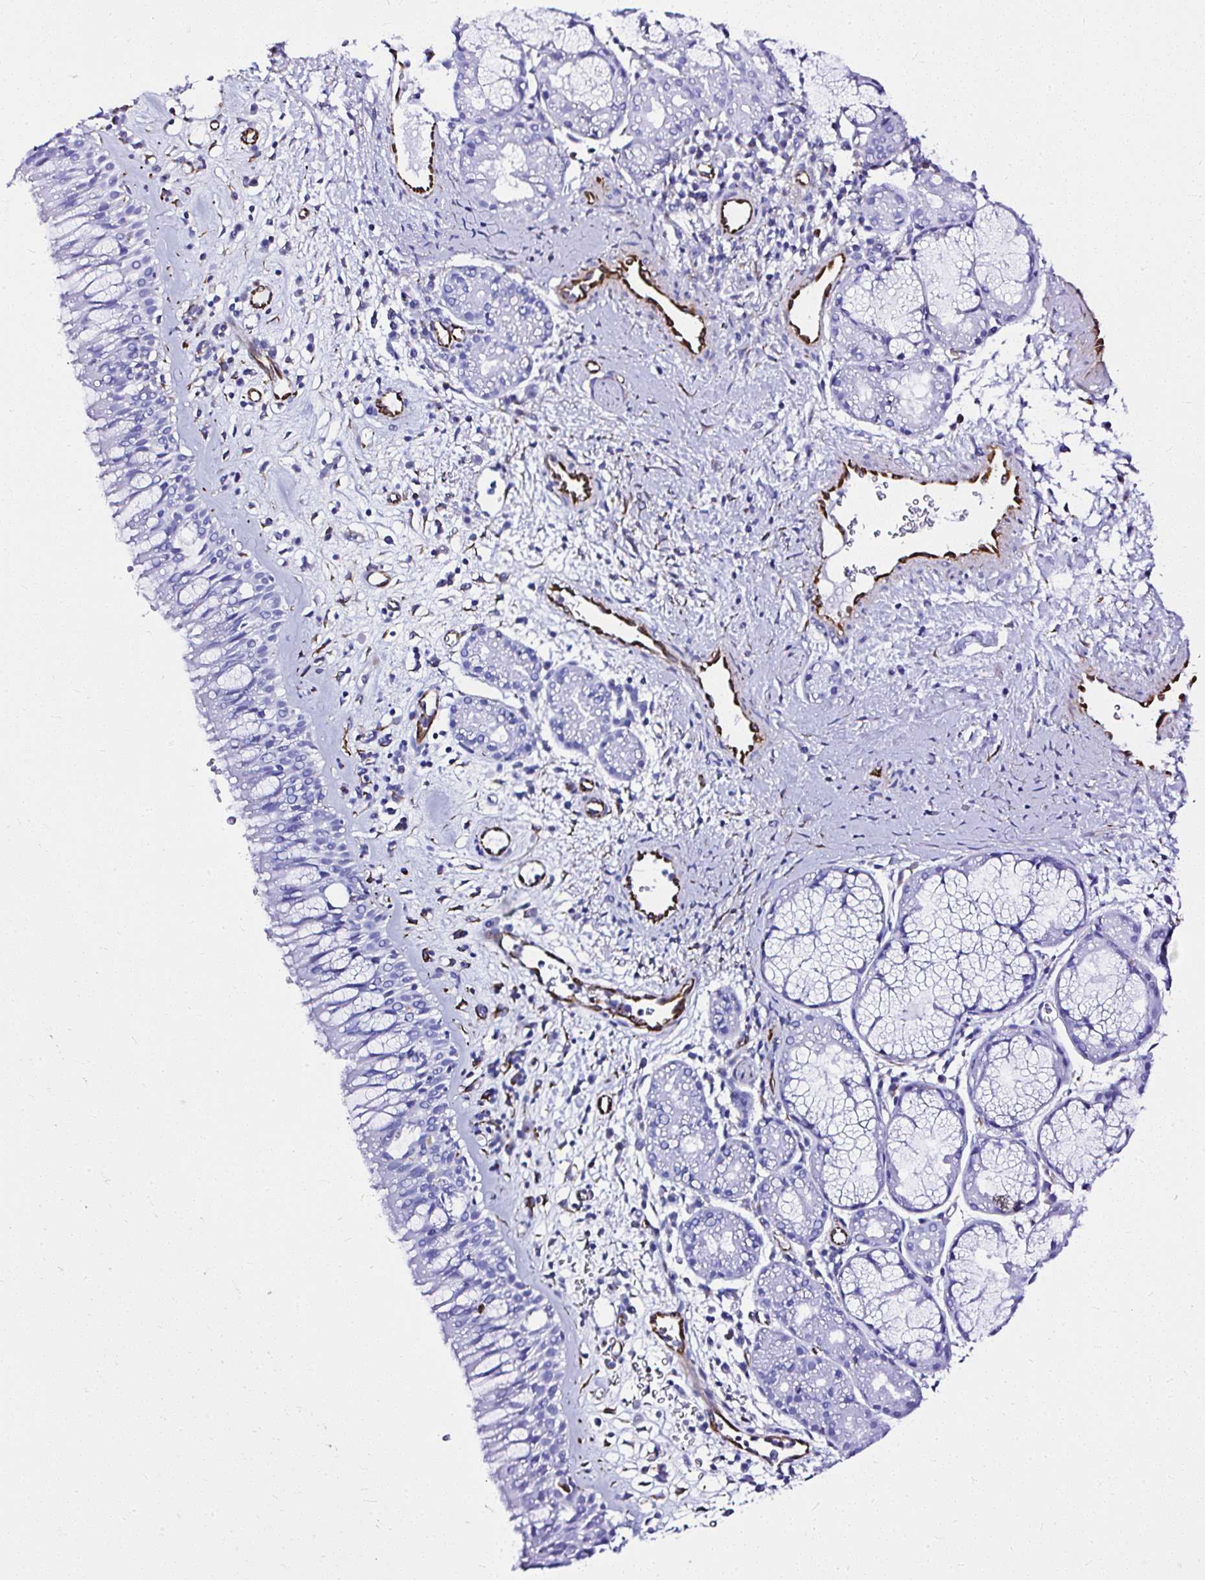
{"staining": {"intensity": "negative", "quantity": "none", "location": "none"}, "tissue": "nasopharynx", "cell_type": "Respiratory epithelial cells", "image_type": "normal", "snomed": [{"axis": "morphology", "description": "Normal tissue, NOS"}, {"axis": "topography", "description": "Nasopharynx"}], "caption": "A high-resolution histopathology image shows immunohistochemistry (IHC) staining of unremarkable nasopharynx, which displays no significant positivity in respiratory epithelial cells. (Brightfield microscopy of DAB (3,3'-diaminobenzidine) immunohistochemistry at high magnification).", "gene": "DEPDC5", "patient": {"sex": "male", "age": 65}}